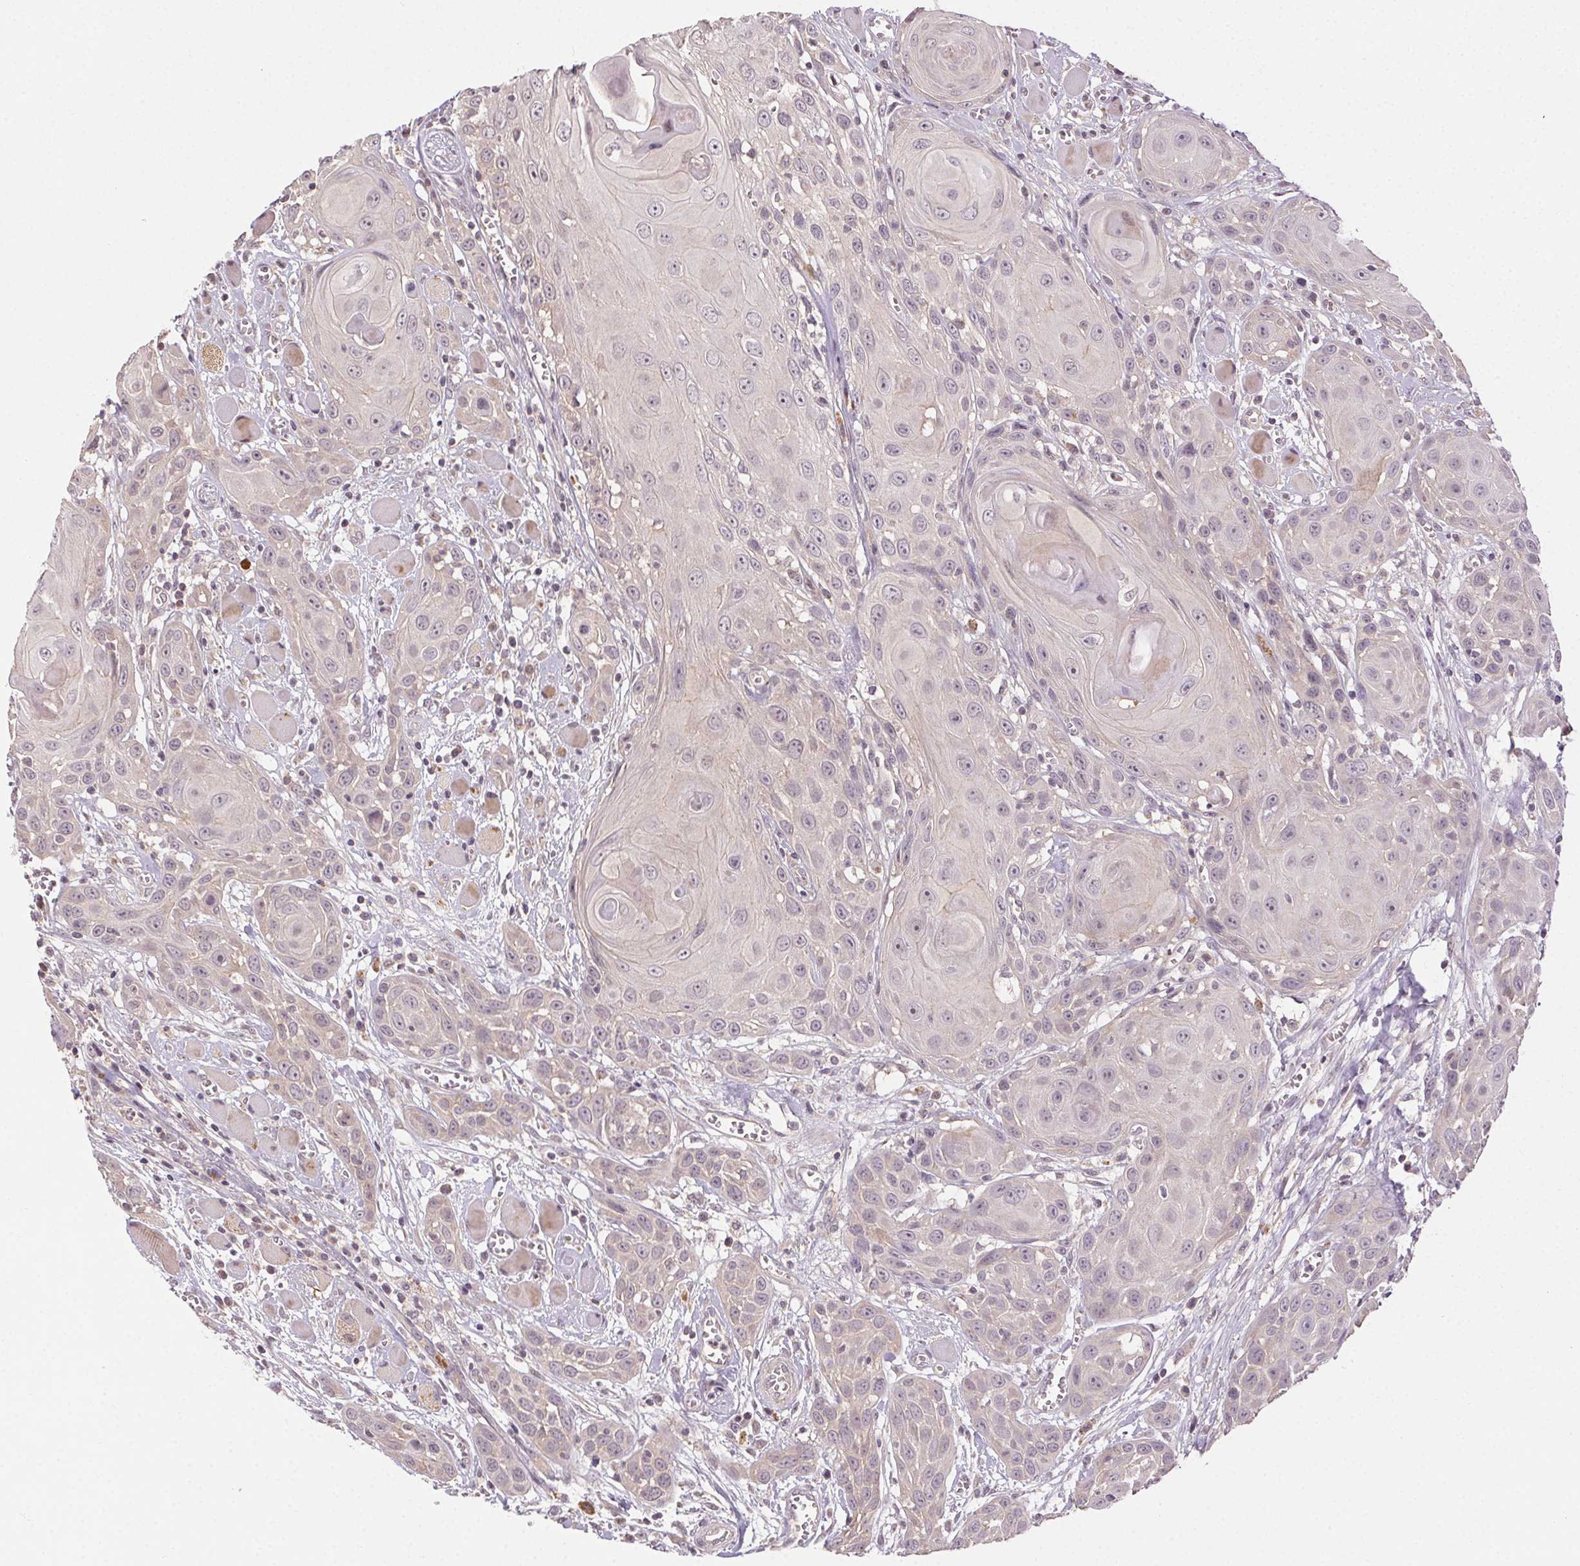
{"staining": {"intensity": "weak", "quantity": "<25%", "location": "cytoplasmic/membranous"}, "tissue": "head and neck cancer", "cell_type": "Tumor cells", "image_type": "cancer", "snomed": [{"axis": "morphology", "description": "Squamous cell carcinoma, NOS"}, {"axis": "topography", "description": "Head-Neck"}], "caption": "Immunohistochemical staining of head and neck cancer reveals no significant positivity in tumor cells.", "gene": "ATP1B3", "patient": {"sex": "female", "age": 80}}